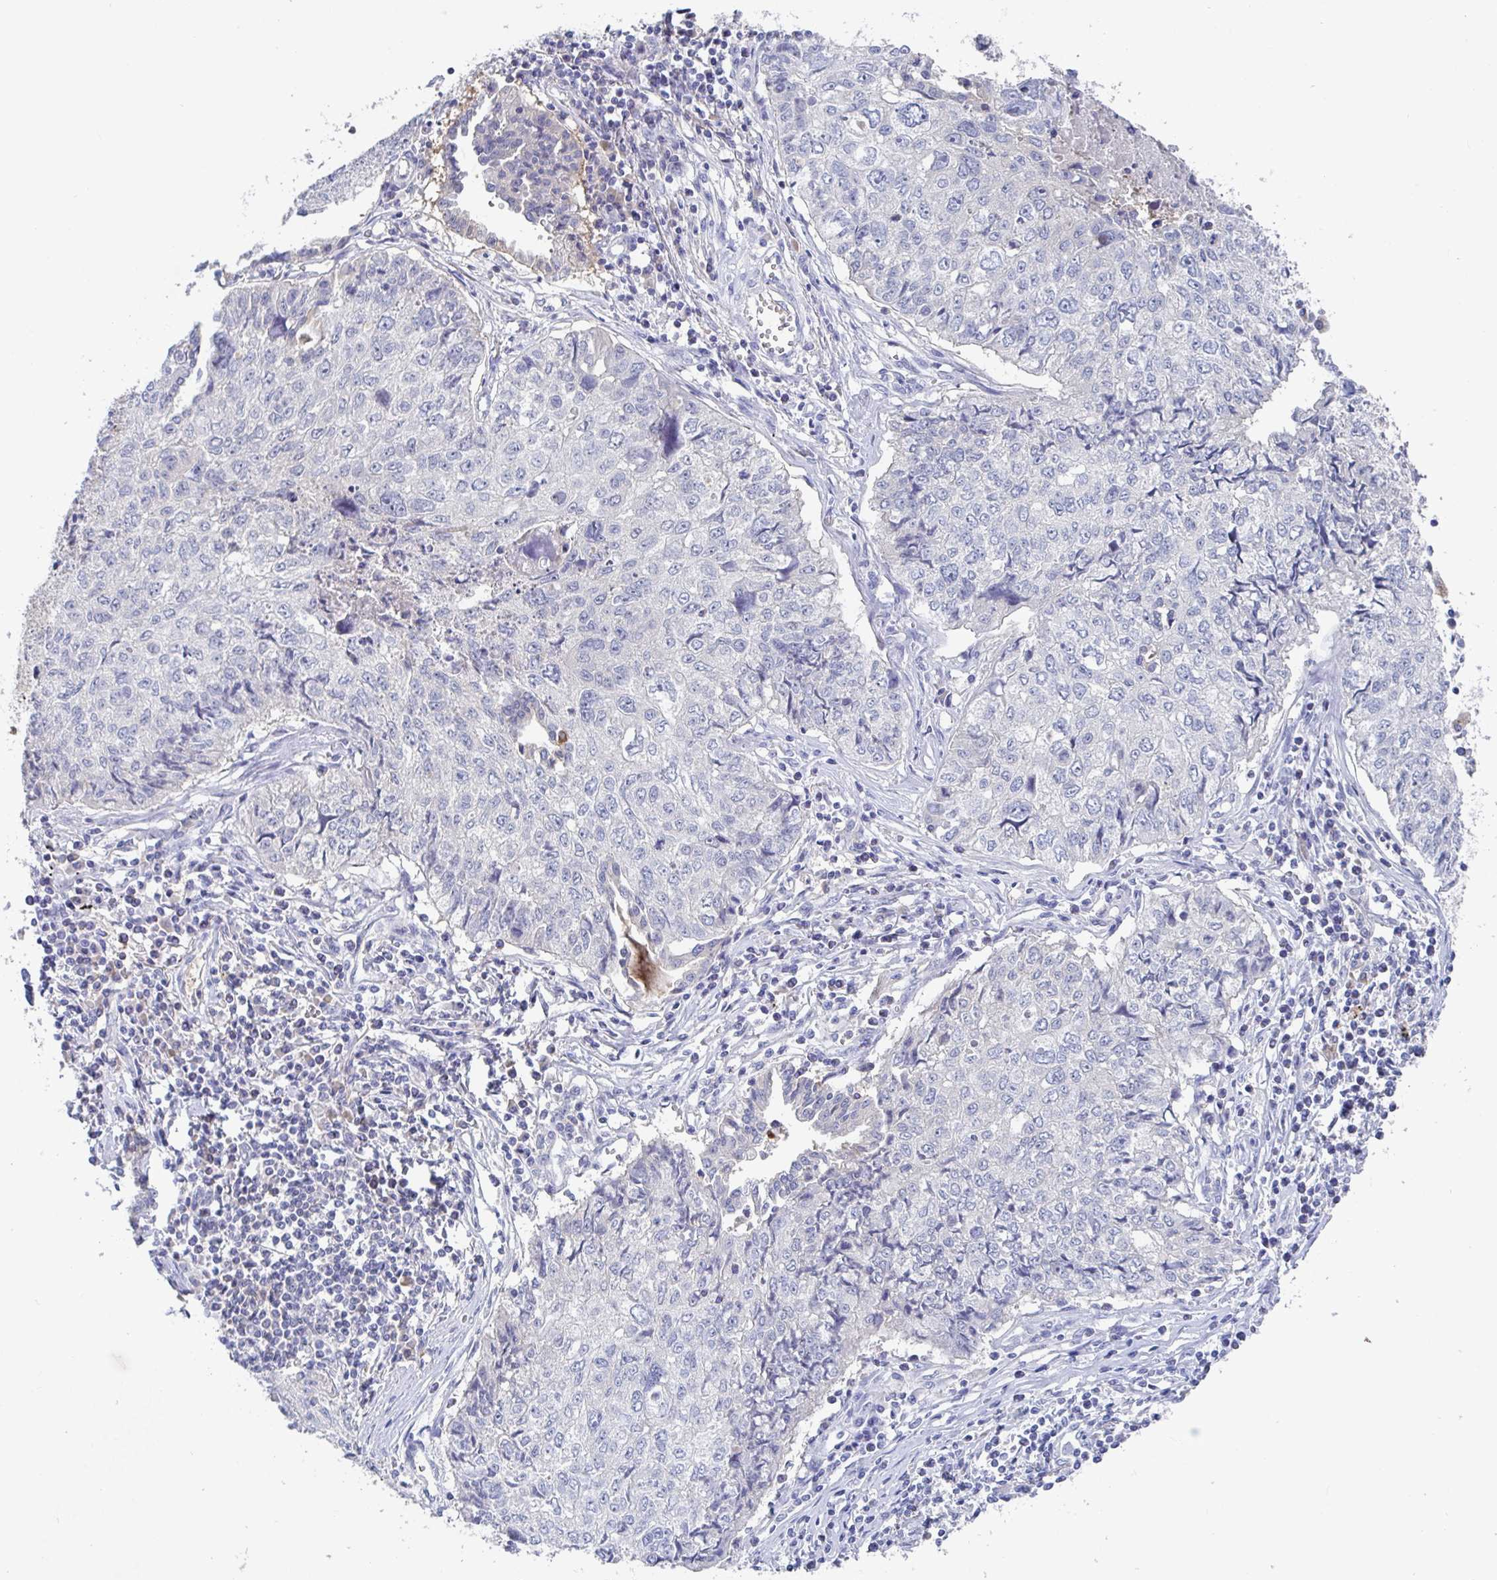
{"staining": {"intensity": "negative", "quantity": "none", "location": "none"}, "tissue": "lung cancer", "cell_type": "Tumor cells", "image_type": "cancer", "snomed": [{"axis": "morphology", "description": "Normal morphology"}, {"axis": "morphology", "description": "Aneuploidy"}, {"axis": "morphology", "description": "Squamous cell carcinoma, NOS"}, {"axis": "topography", "description": "Lymph node"}, {"axis": "topography", "description": "Lung"}], "caption": "Immunohistochemistry photomicrograph of neoplastic tissue: human lung squamous cell carcinoma stained with DAB exhibits no significant protein expression in tumor cells.", "gene": "GPR148", "patient": {"sex": "female", "age": 76}}